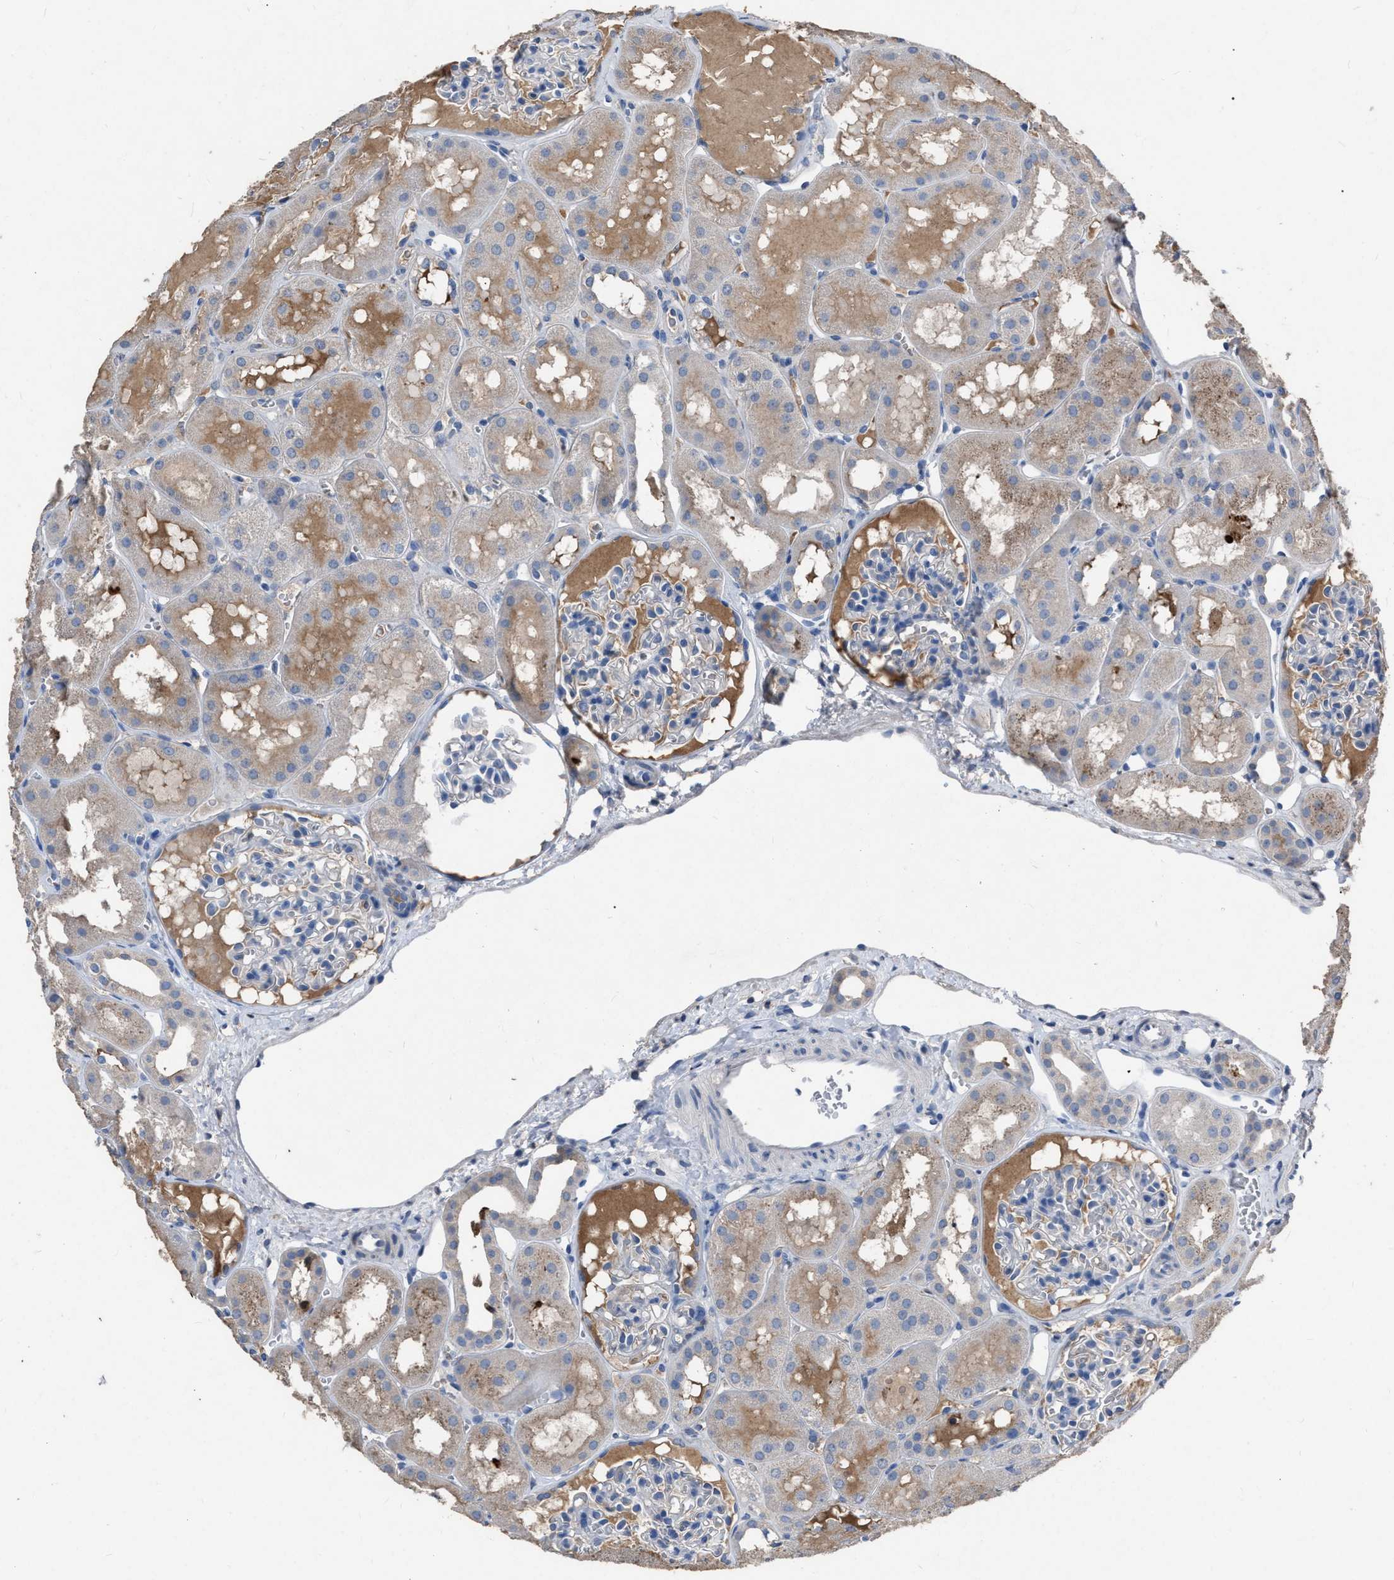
{"staining": {"intensity": "negative", "quantity": "none", "location": "none"}, "tissue": "kidney", "cell_type": "Cells in glomeruli", "image_type": "normal", "snomed": [{"axis": "morphology", "description": "Normal tissue, NOS"}, {"axis": "topography", "description": "Kidney"}, {"axis": "topography", "description": "Urinary bladder"}], "caption": "DAB immunohistochemical staining of benign kidney demonstrates no significant positivity in cells in glomeruli.", "gene": "HABP2", "patient": {"sex": "male", "age": 16}}